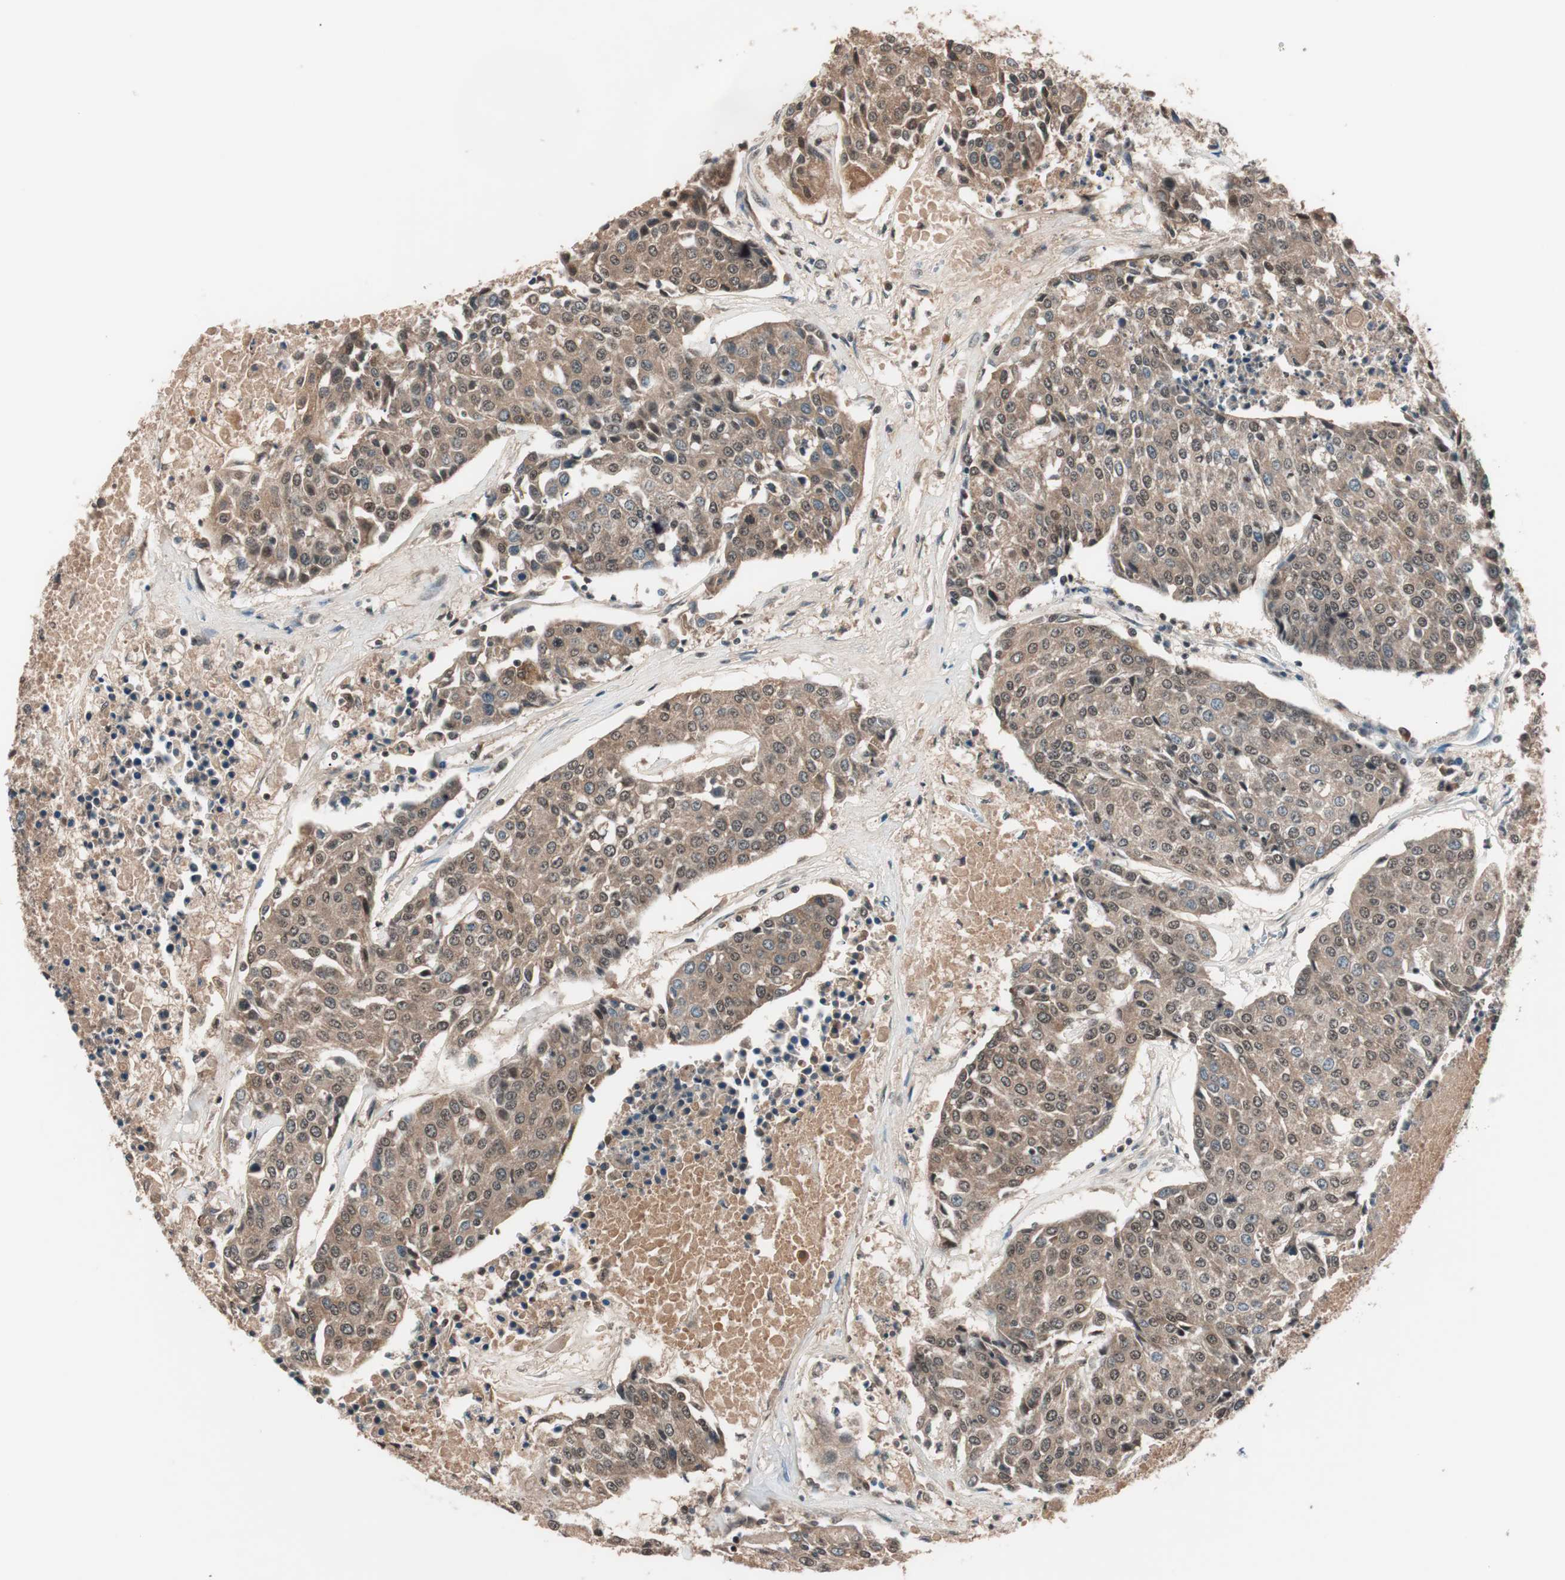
{"staining": {"intensity": "moderate", "quantity": ">75%", "location": "cytoplasmic/membranous"}, "tissue": "urothelial cancer", "cell_type": "Tumor cells", "image_type": "cancer", "snomed": [{"axis": "morphology", "description": "Urothelial carcinoma, High grade"}, {"axis": "topography", "description": "Urinary bladder"}], "caption": "Urothelial carcinoma (high-grade) stained with immunohistochemistry (IHC) reveals moderate cytoplasmic/membranous positivity in approximately >75% of tumor cells.", "gene": "NFRKB", "patient": {"sex": "female", "age": 85}}